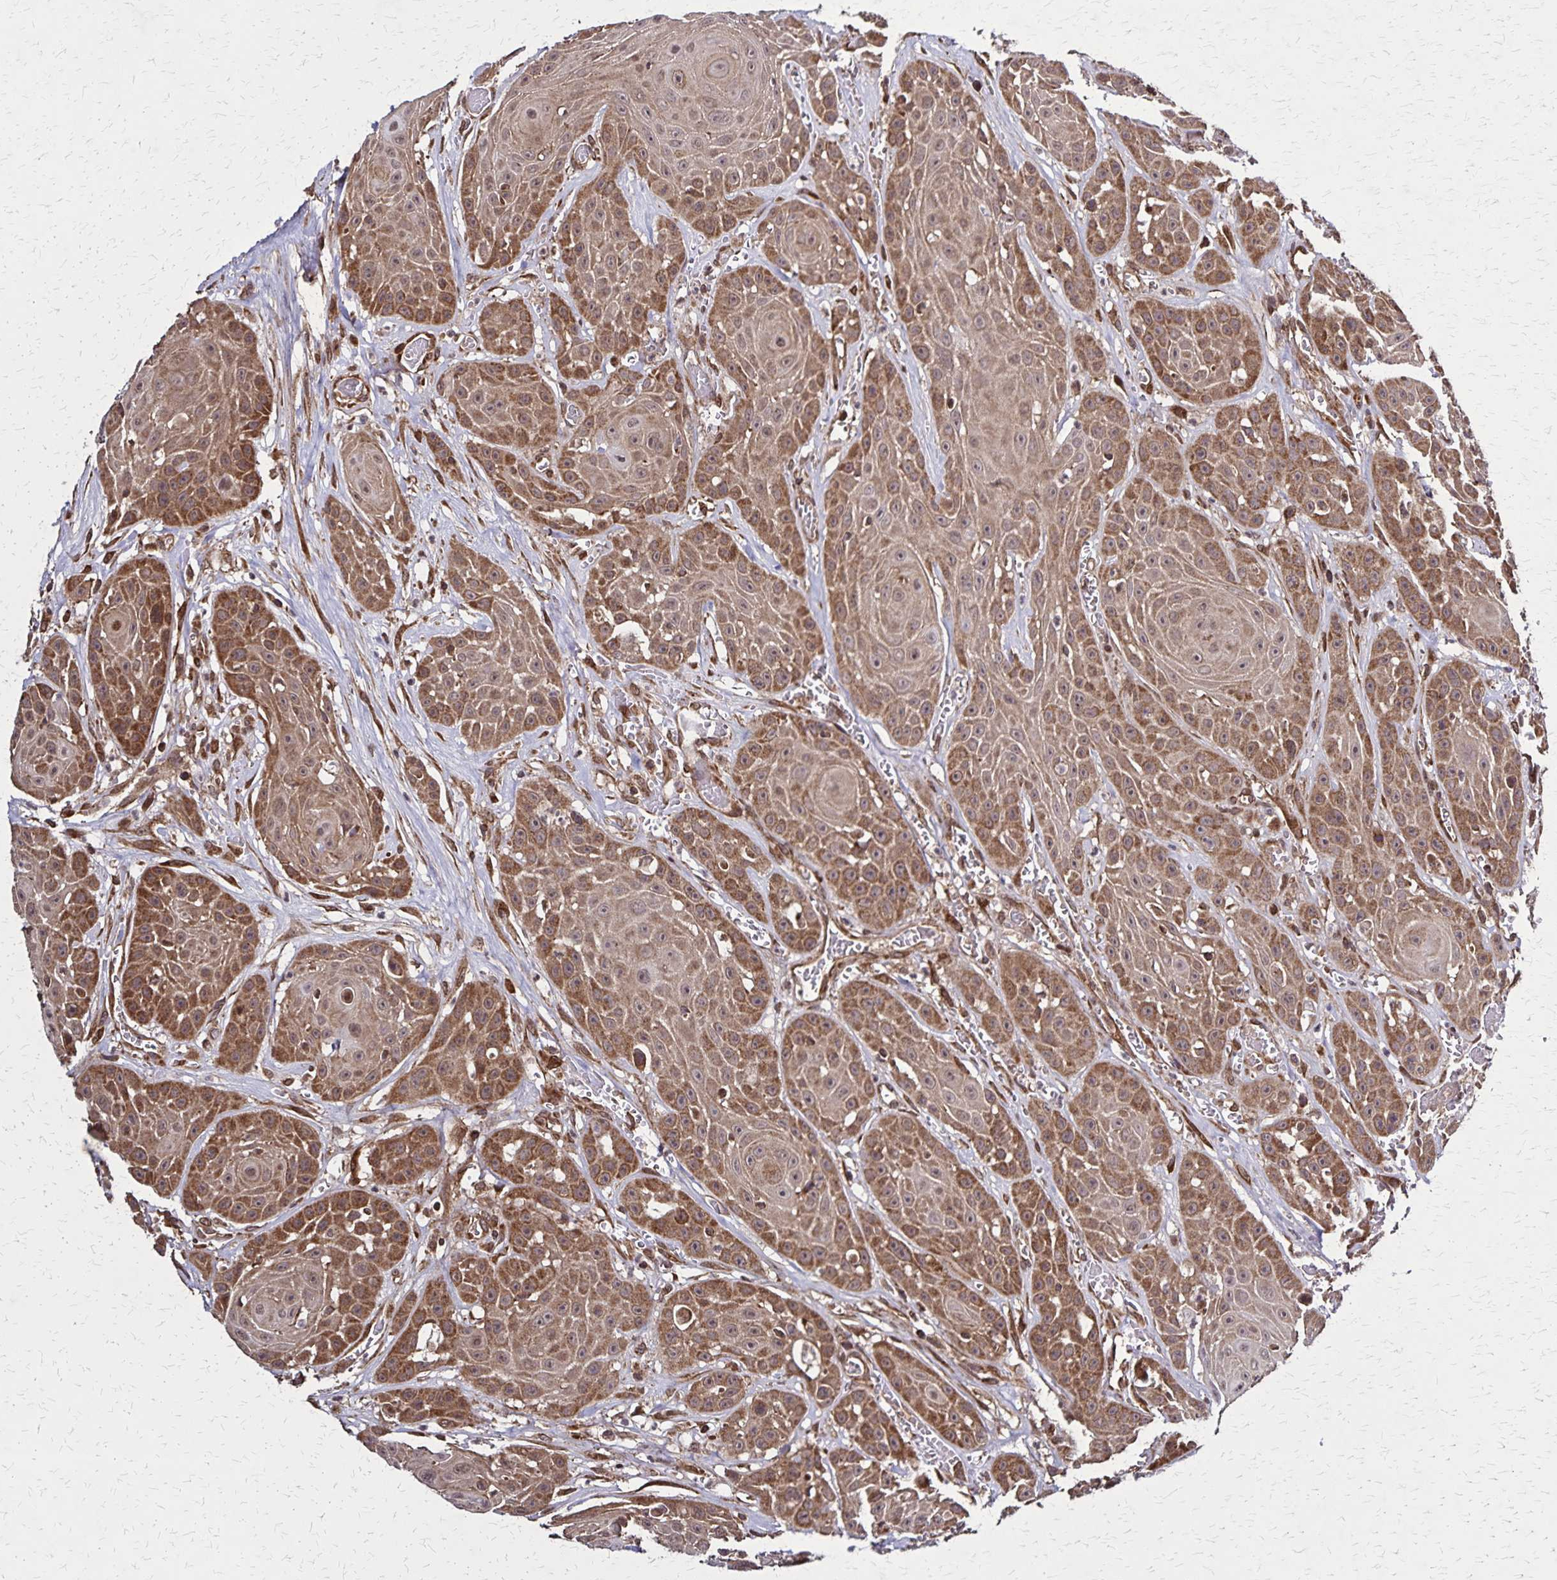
{"staining": {"intensity": "moderate", "quantity": ">75%", "location": "cytoplasmic/membranous"}, "tissue": "head and neck cancer", "cell_type": "Tumor cells", "image_type": "cancer", "snomed": [{"axis": "morphology", "description": "Squamous cell carcinoma, NOS"}, {"axis": "topography", "description": "Oral tissue"}, {"axis": "topography", "description": "Head-Neck"}], "caption": "Squamous cell carcinoma (head and neck) stained with DAB IHC exhibits medium levels of moderate cytoplasmic/membranous positivity in approximately >75% of tumor cells.", "gene": "NFS1", "patient": {"sex": "male", "age": 81}}